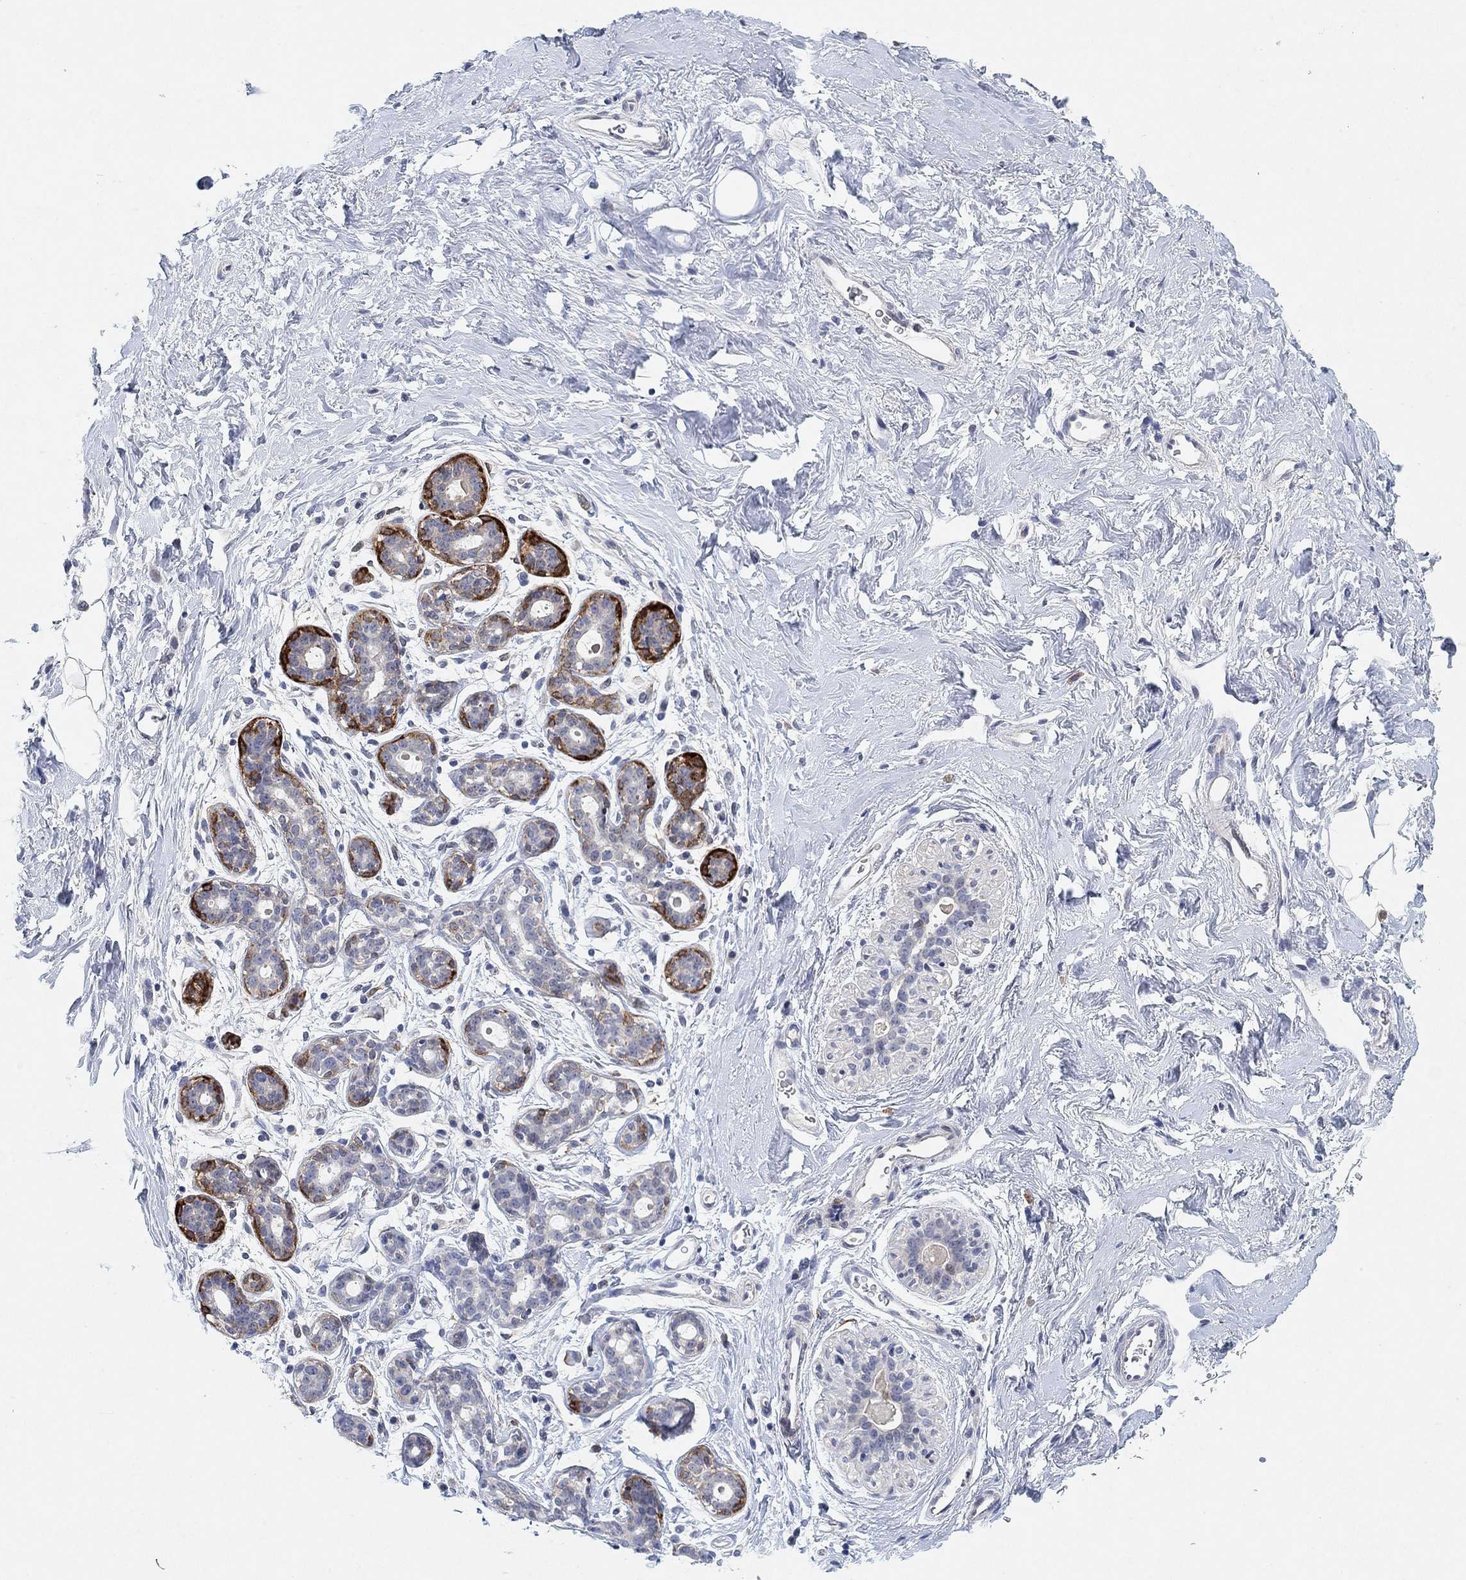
{"staining": {"intensity": "negative", "quantity": "none", "location": "none"}, "tissue": "breast", "cell_type": "Adipocytes", "image_type": "normal", "snomed": [{"axis": "morphology", "description": "Normal tissue, NOS"}, {"axis": "topography", "description": "Breast"}], "caption": "DAB (3,3'-diaminobenzidine) immunohistochemical staining of normal human breast exhibits no significant expression in adipocytes. (Brightfield microscopy of DAB IHC at high magnification).", "gene": "VAT1L", "patient": {"sex": "female", "age": 43}}